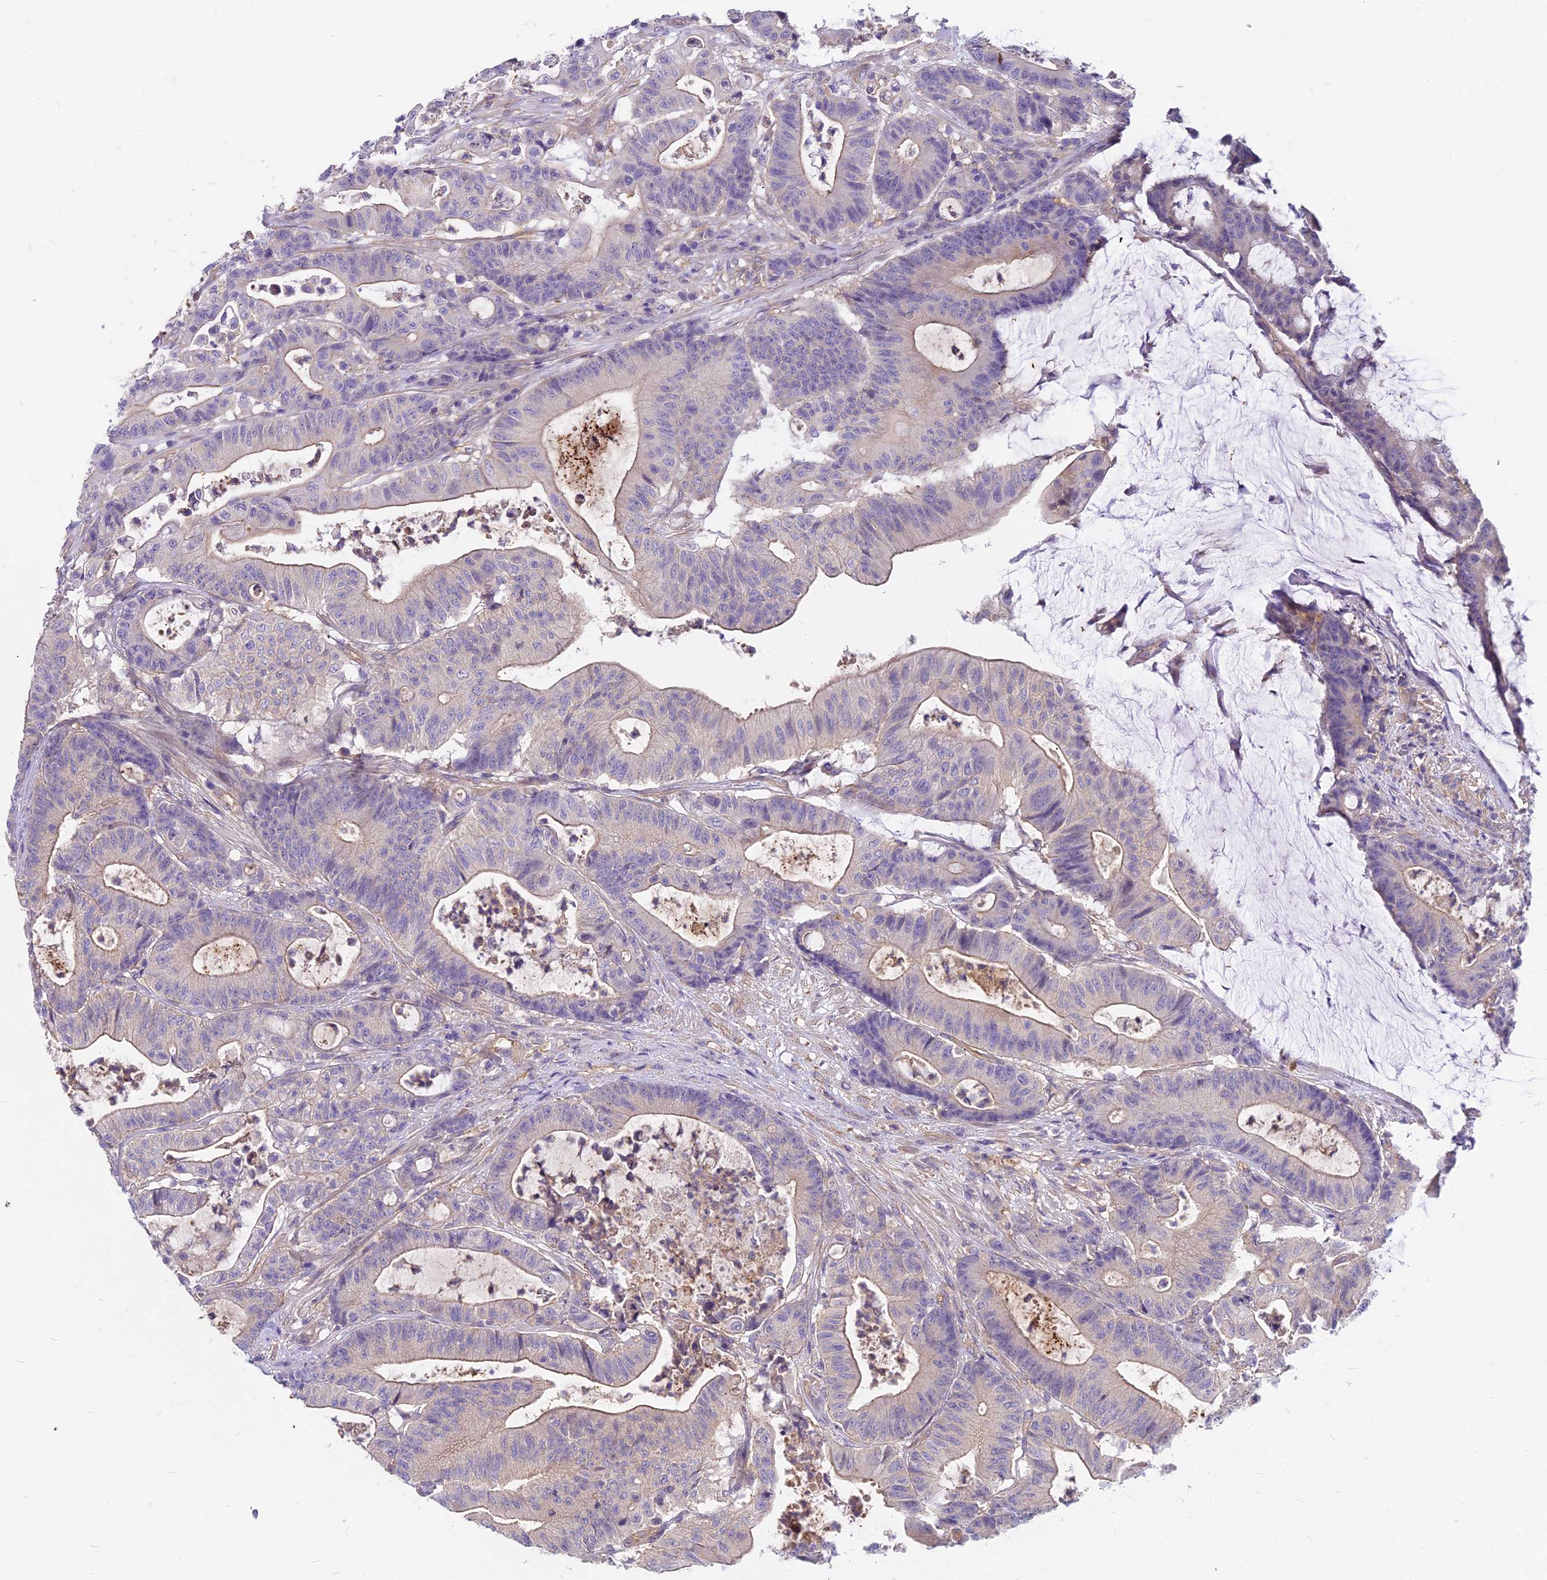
{"staining": {"intensity": "weak", "quantity": "<25%", "location": "cytoplasmic/membranous"}, "tissue": "colorectal cancer", "cell_type": "Tumor cells", "image_type": "cancer", "snomed": [{"axis": "morphology", "description": "Adenocarcinoma, NOS"}, {"axis": "topography", "description": "Colon"}], "caption": "A histopathology image of adenocarcinoma (colorectal) stained for a protein reveals no brown staining in tumor cells.", "gene": "HLA-DOA", "patient": {"sex": "female", "age": 84}}